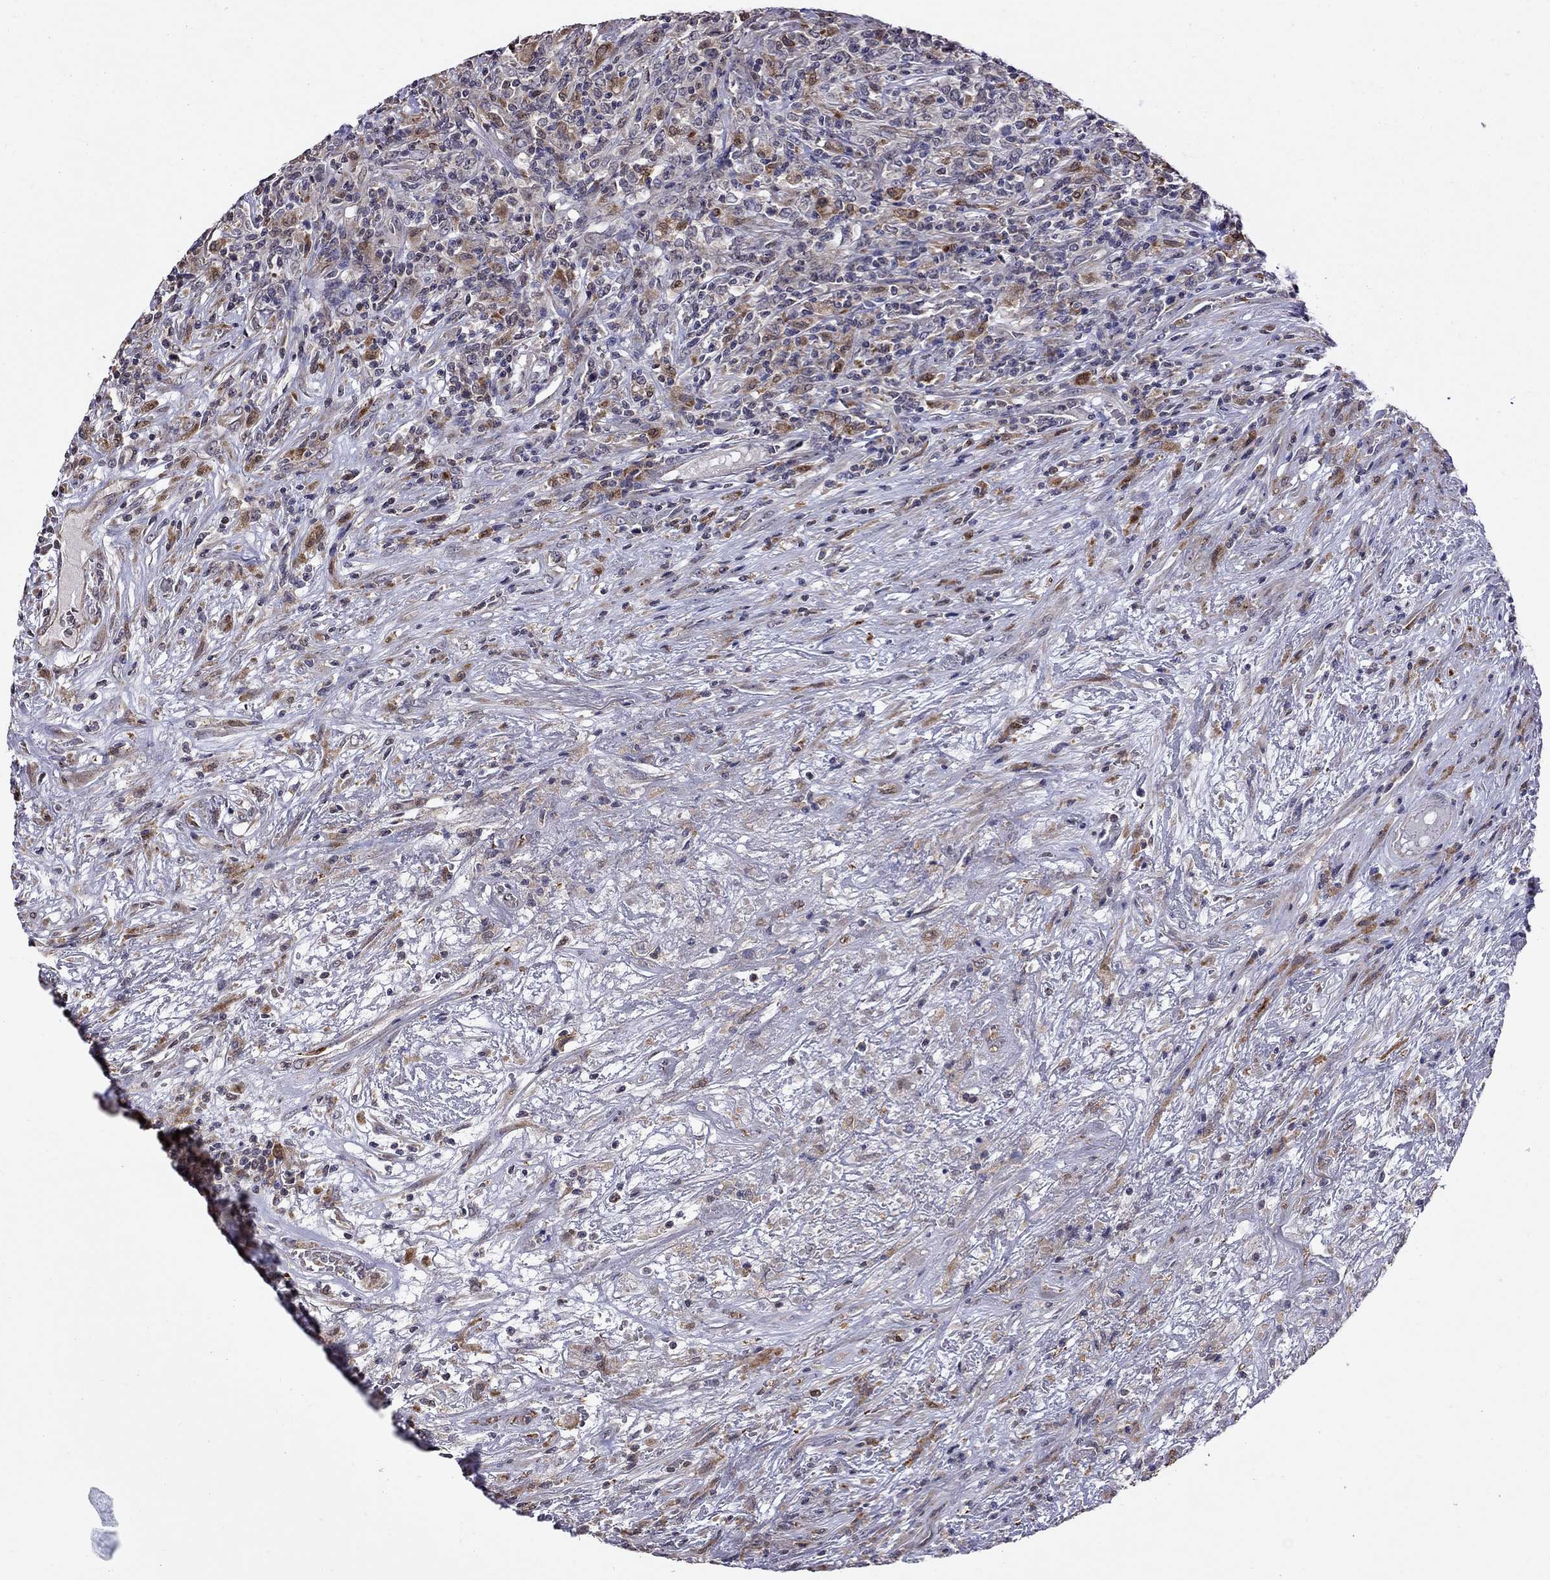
{"staining": {"intensity": "moderate", "quantity": "25%-75%", "location": "cytoplasmic/membranous"}, "tissue": "lymphoma", "cell_type": "Tumor cells", "image_type": "cancer", "snomed": [{"axis": "morphology", "description": "Malignant lymphoma, non-Hodgkin's type, High grade"}, {"axis": "topography", "description": "Lung"}], "caption": "Moderate cytoplasmic/membranous positivity for a protein is seen in approximately 25%-75% of tumor cells of high-grade malignant lymphoma, non-Hodgkin's type using immunohistochemistry.", "gene": "ADAM28", "patient": {"sex": "male", "age": 79}}